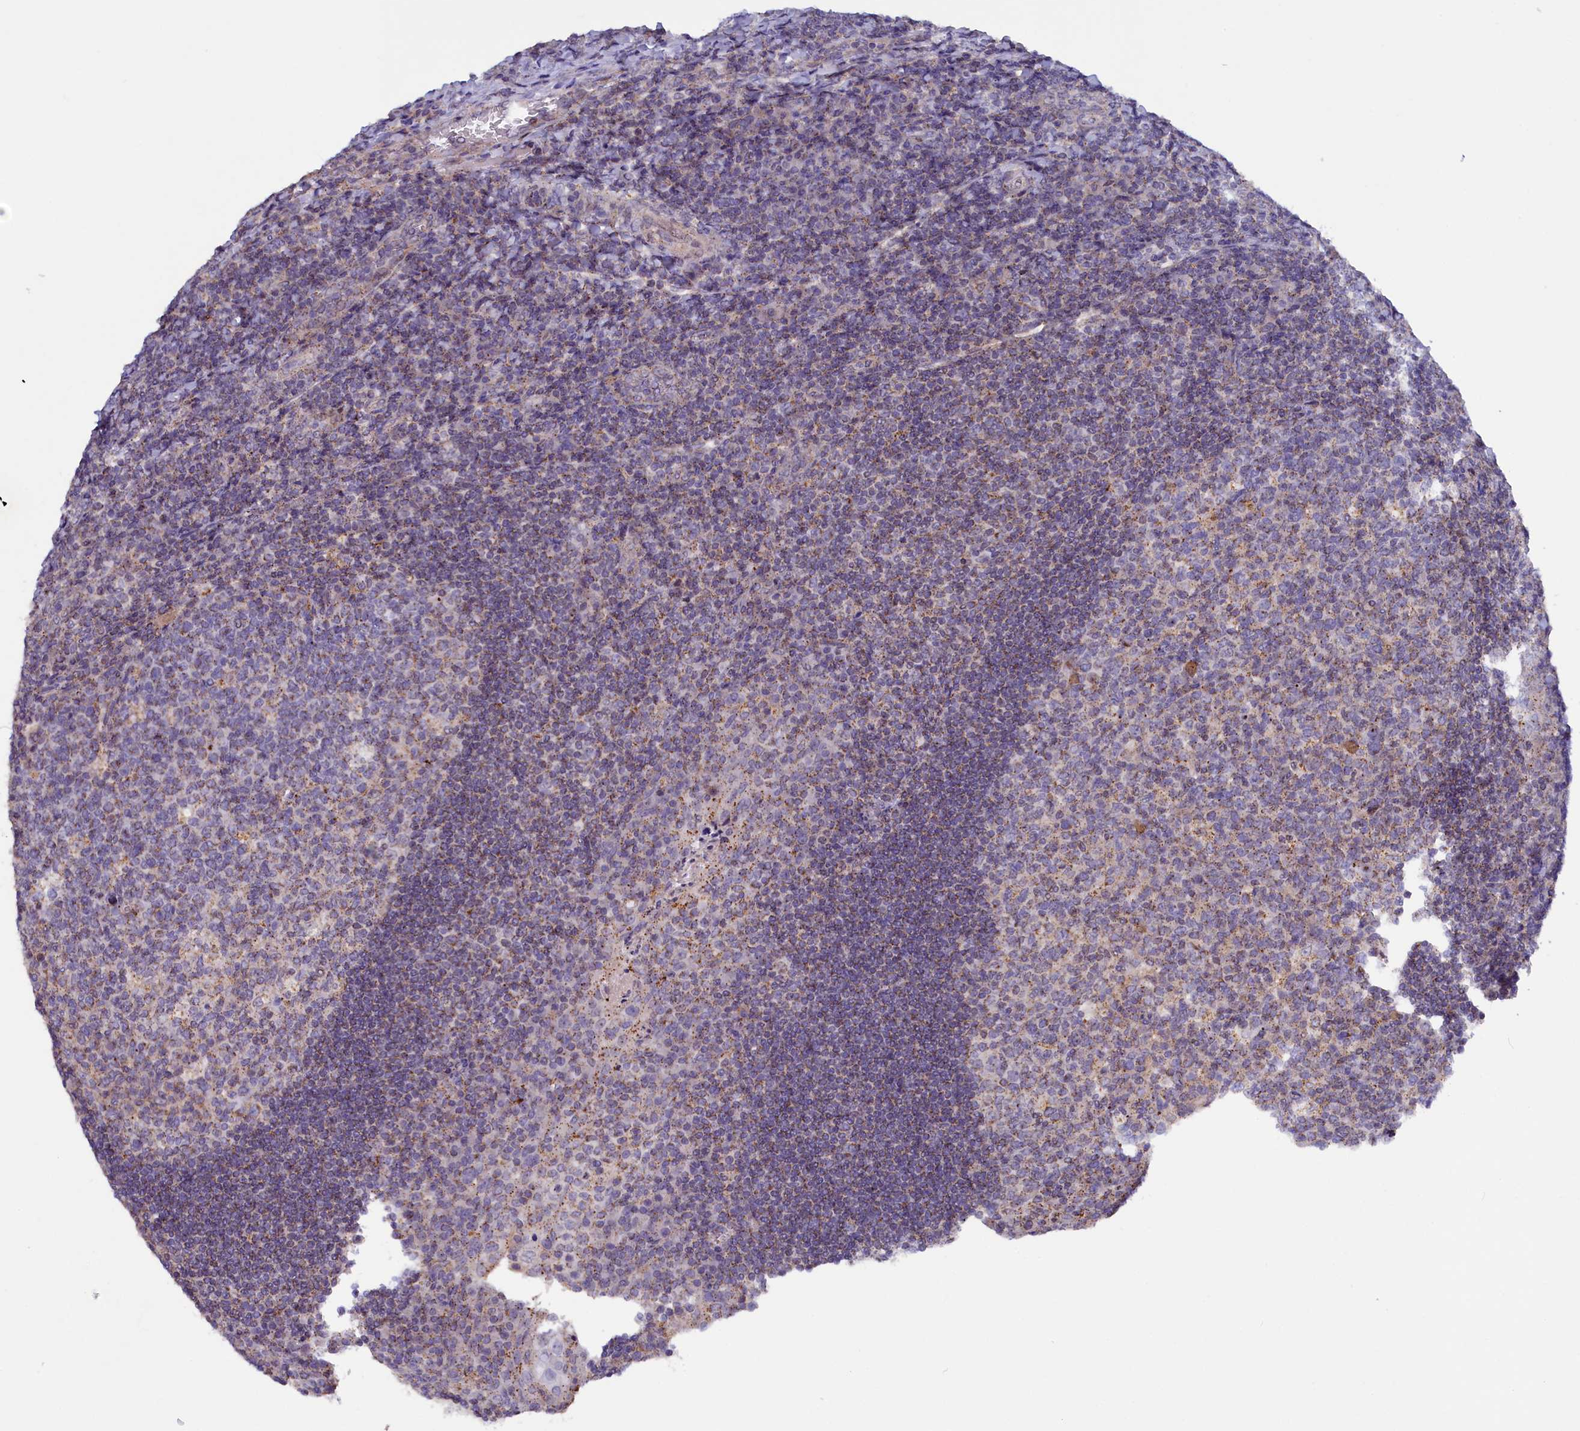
{"staining": {"intensity": "weak", "quantity": "<25%", "location": "cytoplasmic/membranous"}, "tissue": "tonsil", "cell_type": "Germinal center cells", "image_type": "normal", "snomed": [{"axis": "morphology", "description": "Normal tissue, NOS"}, {"axis": "topography", "description": "Tonsil"}], "caption": "Benign tonsil was stained to show a protein in brown. There is no significant staining in germinal center cells.", "gene": "HYKK", "patient": {"sex": "male", "age": 17}}